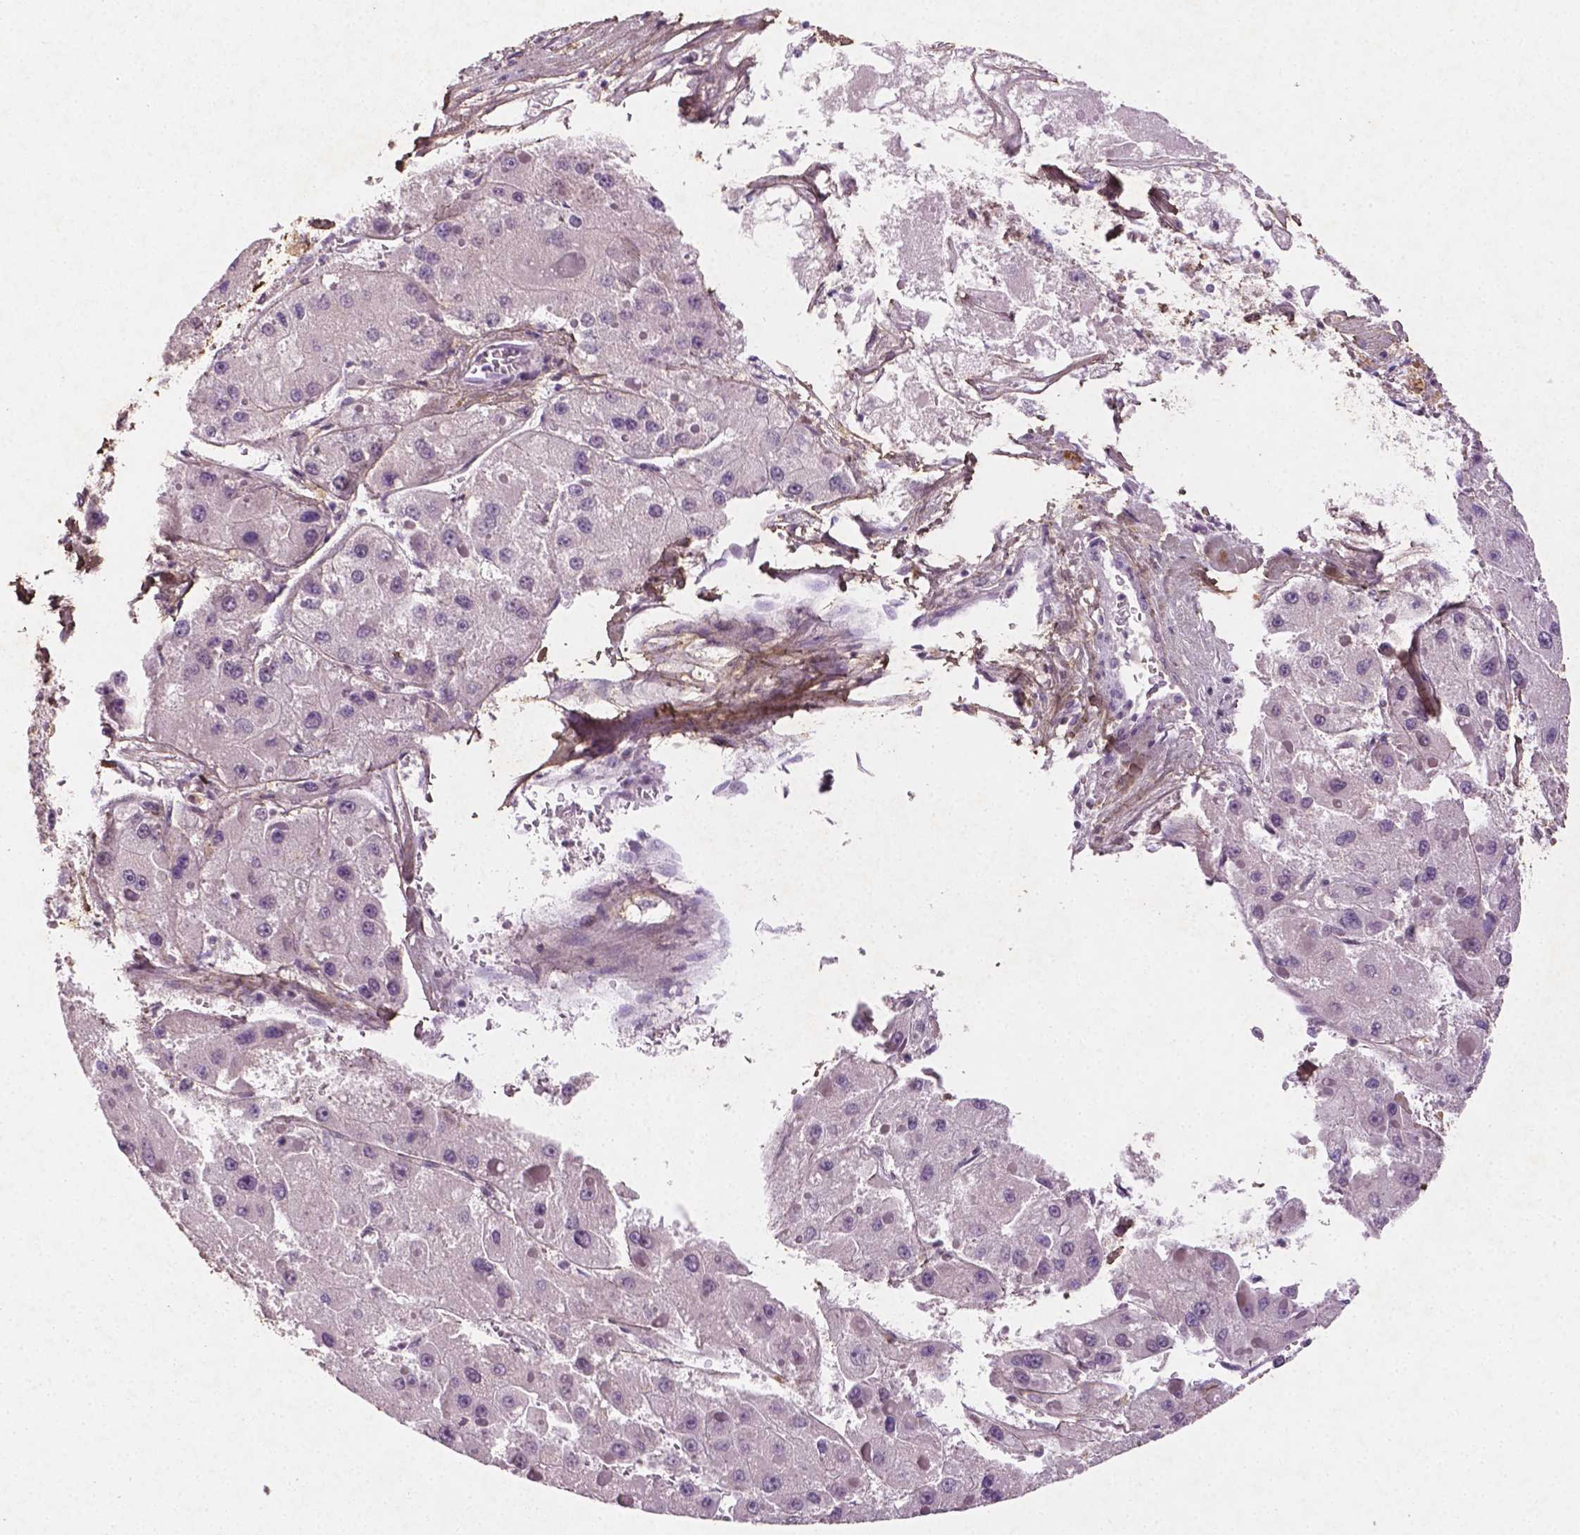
{"staining": {"intensity": "negative", "quantity": "none", "location": "none"}, "tissue": "liver cancer", "cell_type": "Tumor cells", "image_type": "cancer", "snomed": [{"axis": "morphology", "description": "Carcinoma, Hepatocellular, NOS"}, {"axis": "topography", "description": "Liver"}], "caption": "Immunohistochemistry (IHC) photomicrograph of human liver cancer stained for a protein (brown), which reveals no positivity in tumor cells.", "gene": "DLG2", "patient": {"sex": "female", "age": 73}}